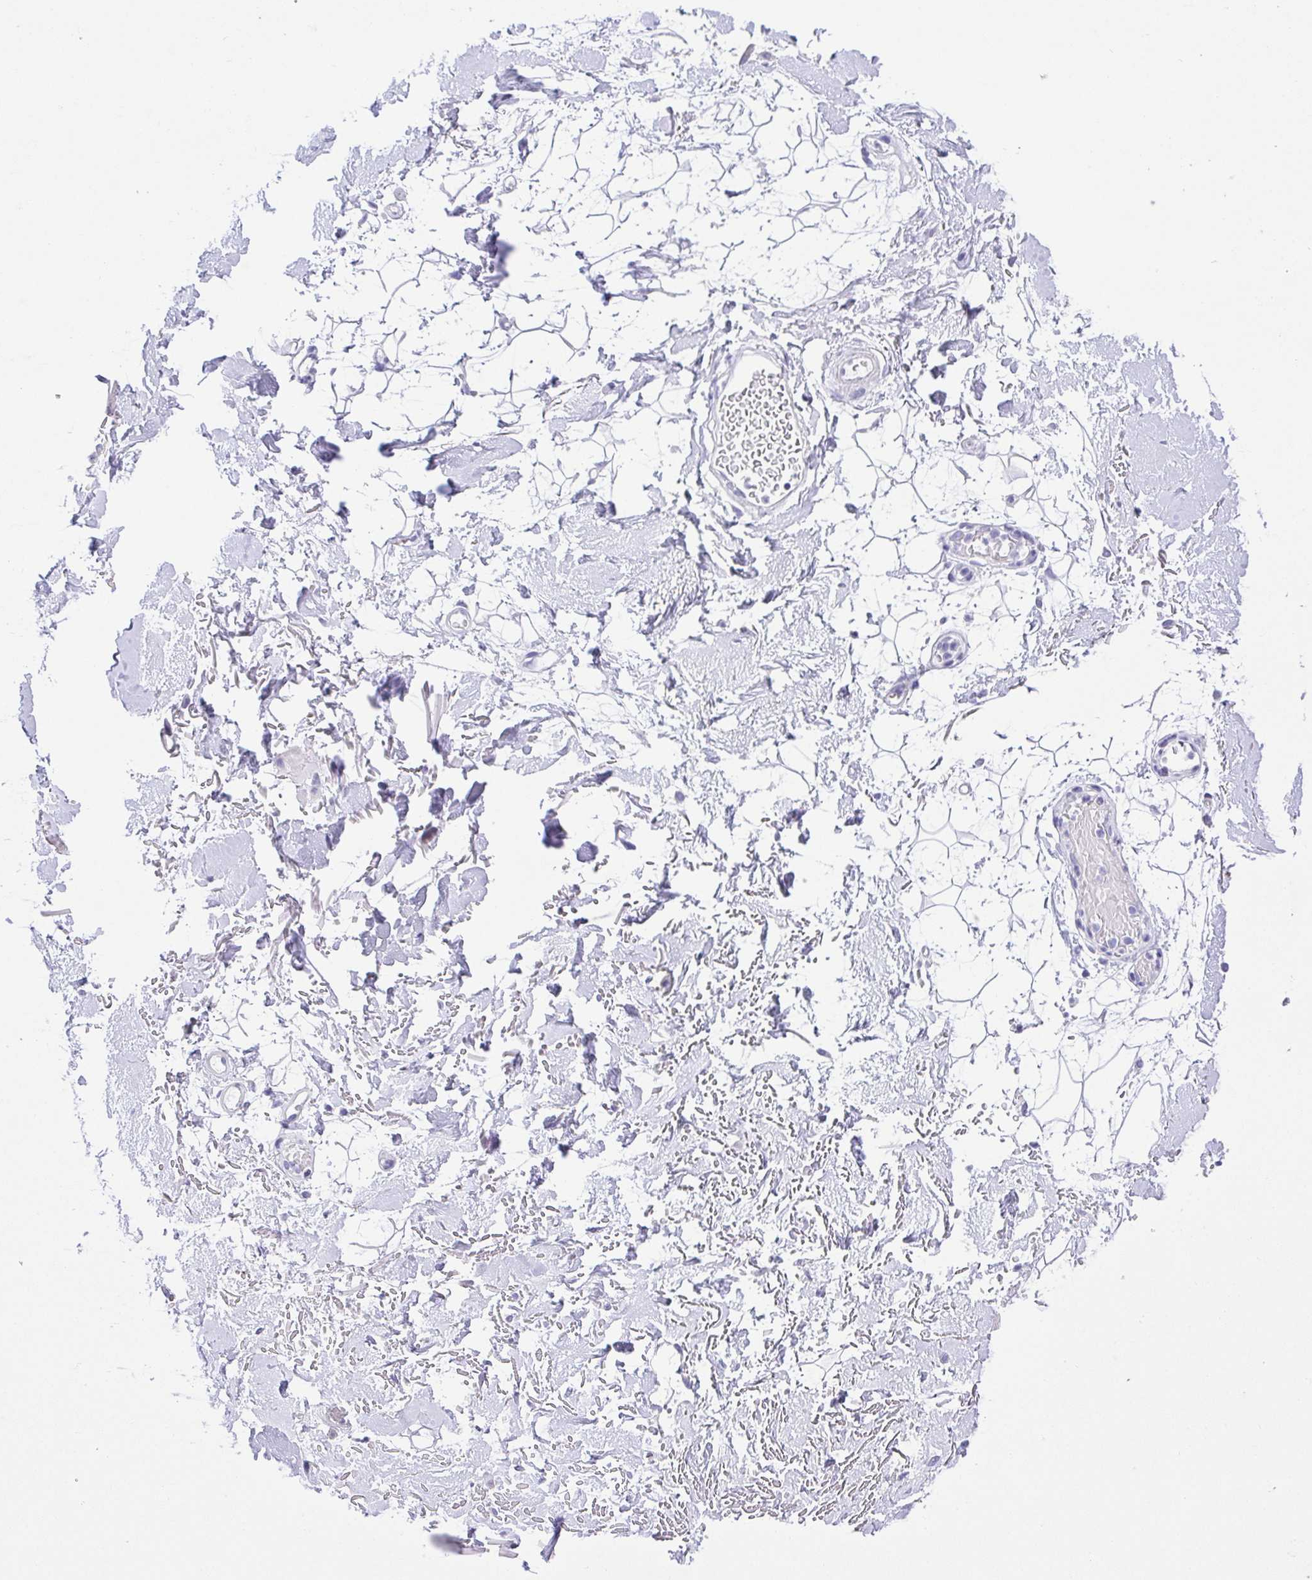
{"staining": {"intensity": "negative", "quantity": "none", "location": "none"}, "tissue": "adipose tissue", "cell_type": "Adipocytes", "image_type": "normal", "snomed": [{"axis": "morphology", "description": "Normal tissue, NOS"}, {"axis": "topography", "description": "Anal"}, {"axis": "topography", "description": "Peripheral nerve tissue"}], "caption": "IHC histopathology image of benign adipose tissue stained for a protein (brown), which exhibits no expression in adipocytes. Brightfield microscopy of IHC stained with DAB (3,3'-diaminobenzidine) (brown) and hematoxylin (blue), captured at high magnification.", "gene": "LUZP4", "patient": {"sex": "male", "age": 78}}